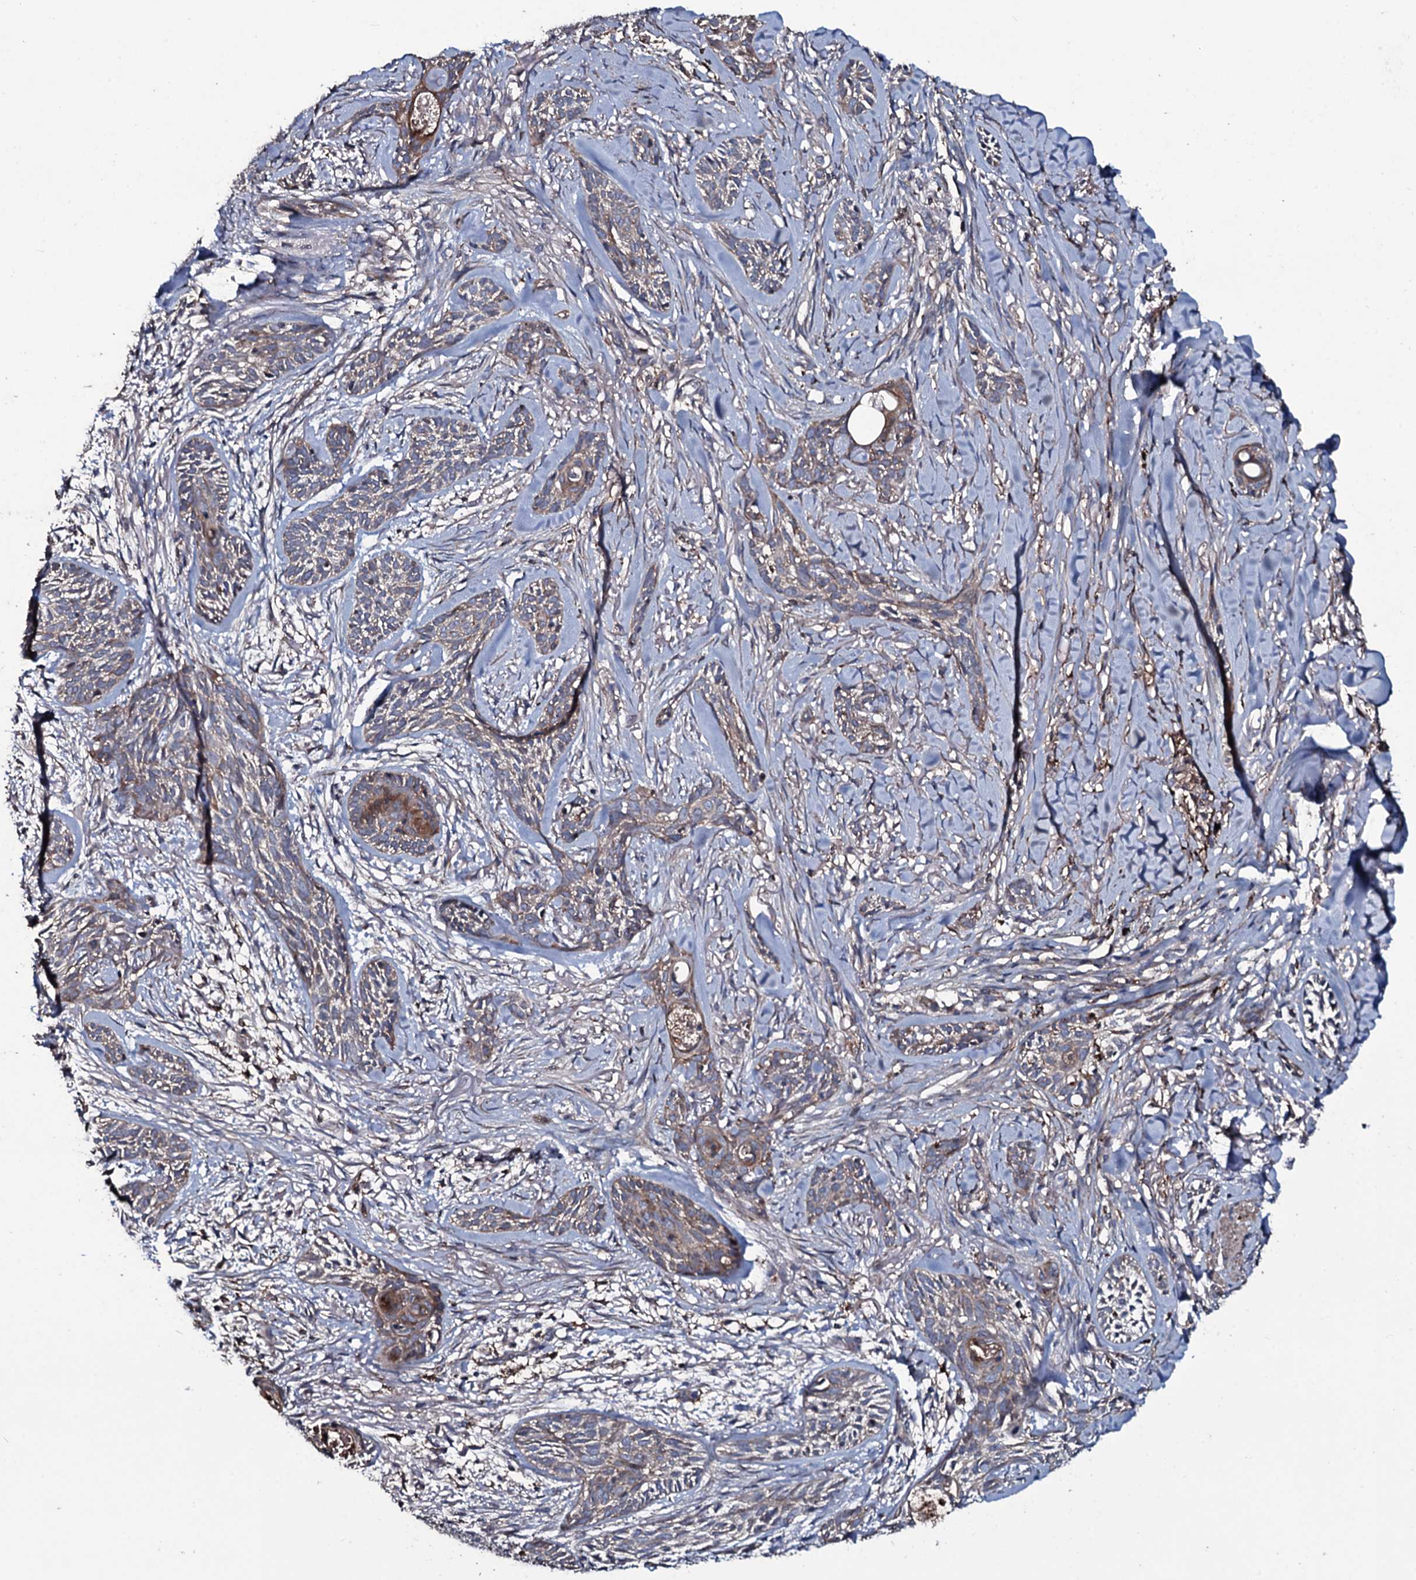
{"staining": {"intensity": "weak", "quantity": "25%-75%", "location": "cytoplasmic/membranous"}, "tissue": "skin cancer", "cell_type": "Tumor cells", "image_type": "cancer", "snomed": [{"axis": "morphology", "description": "Basal cell carcinoma"}, {"axis": "topography", "description": "Skin"}], "caption": "Skin cancer (basal cell carcinoma) stained with a brown dye reveals weak cytoplasmic/membranous positive positivity in about 25%-75% of tumor cells.", "gene": "ZSWIM8", "patient": {"sex": "female", "age": 59}}